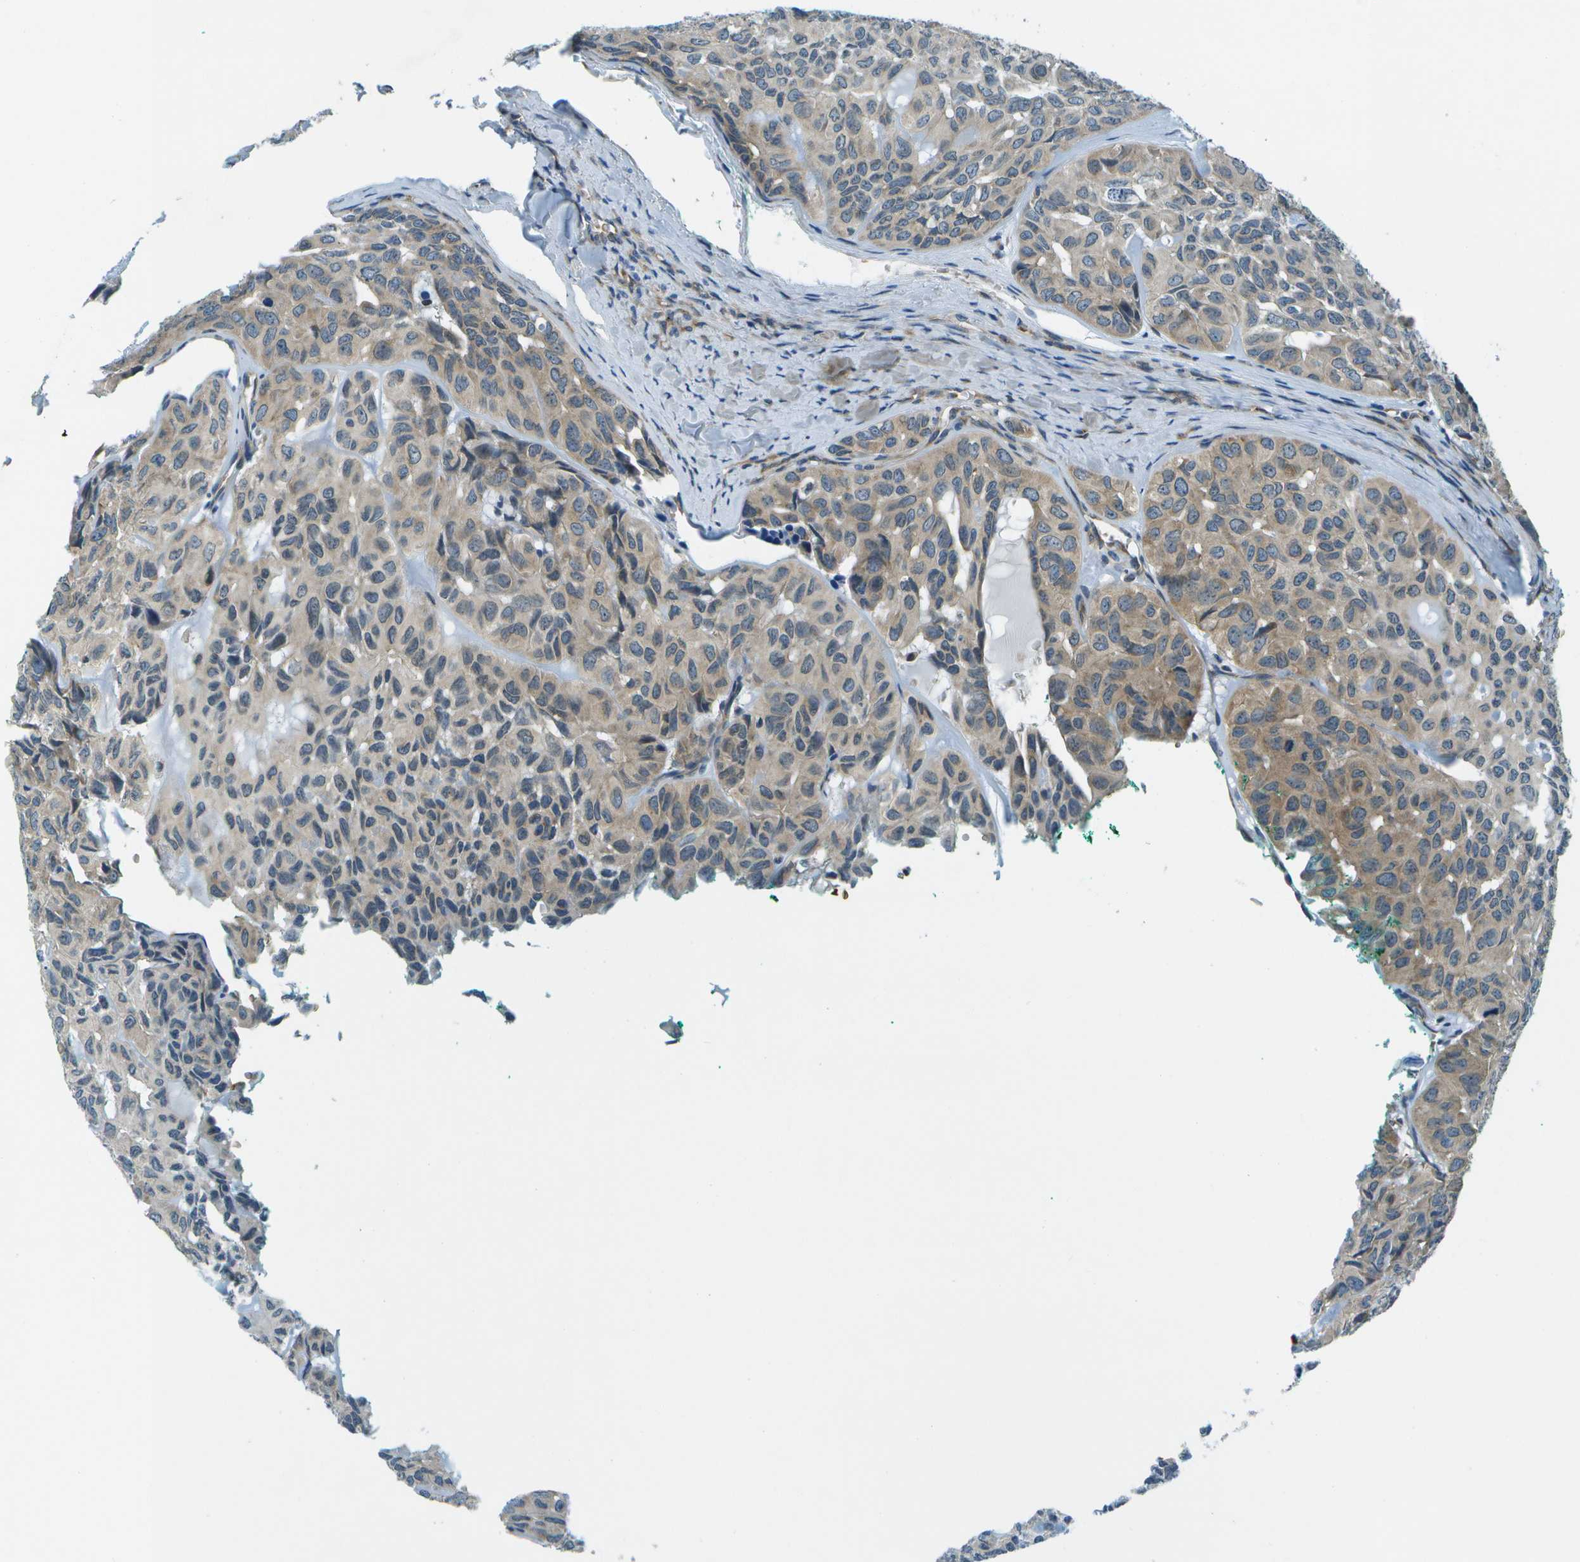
{"staining": {"intensity": "weak", "quantity": "<25%", "location": "cytoplasmic/membranous"}, "tissue": "head and neck cancer", "cell_type": "Tumor cells", "image_type": "cancer", "snomed": [{"axis": "morphology", "description": "Adenocarcinoma, NOS"}, {"axis": "topography", "description": "Salivary gland, NOS"}, {"axis": "topography", "description": "Head-Neck"}], "caption": "The photomicrograph displays no significant positivity in tumor cells of head and neck cancer (adenocarcinoma). (DAB IHC with hematoxylin counter stain).", "gene": "CTIF", "patient": {"sex": "female", "age": 76}}